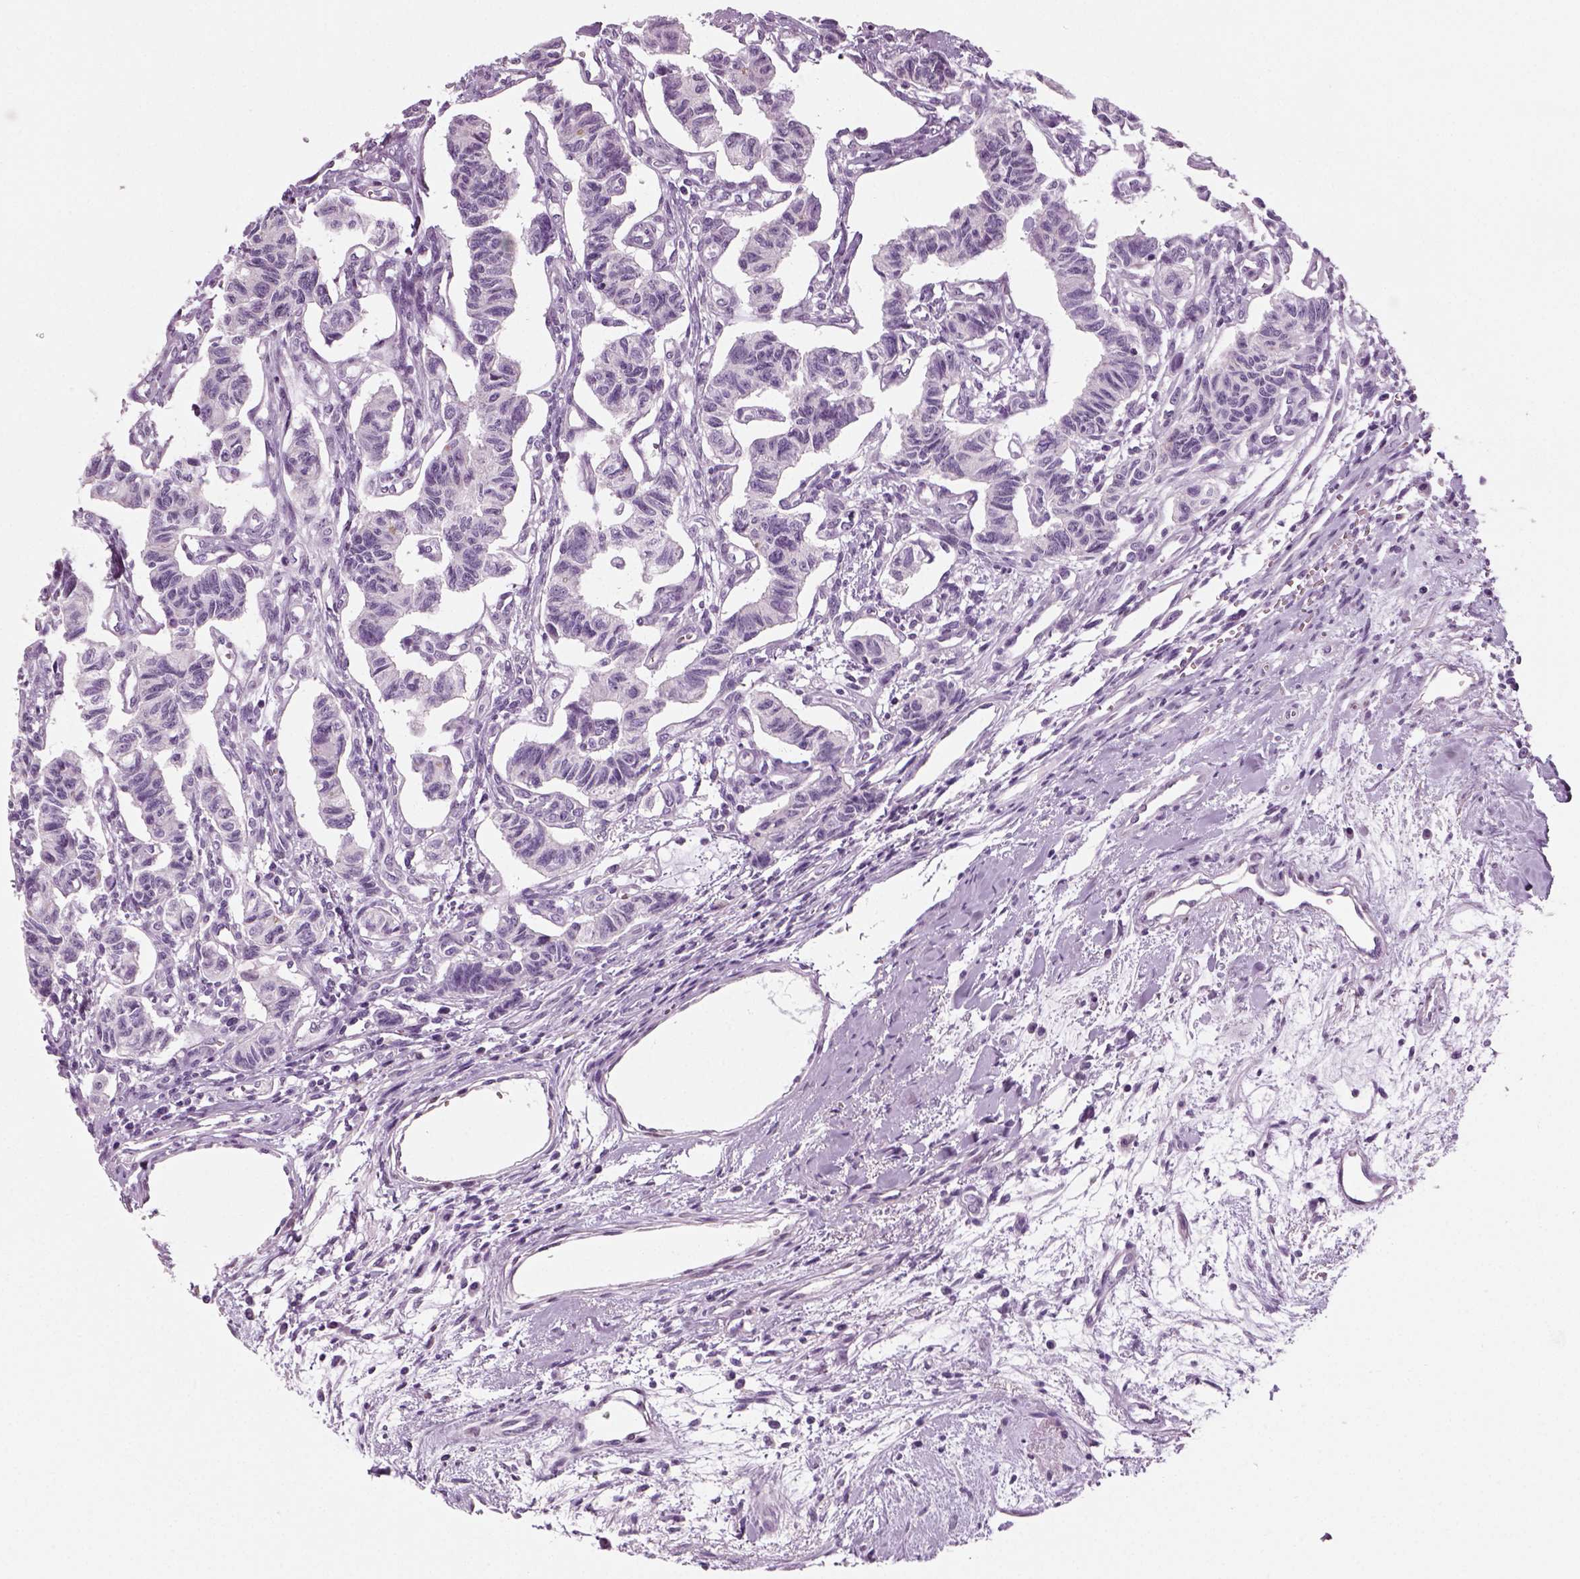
{"staining": {"intensity": "negative", "quantity": "none", "location": "none"}, "tissue": "carcinoid", "cell_type": "Tumor cells", "image_type": "cancer", "snomed": [{"axis": "morphology", "description": "Carcinoid, malignant, NOS"}, {"axis": "topography", "description": "Kidney"}], "caption": "Immunohistochemical staining of human carcinoid demonstrates no significant staining in tumor cells. The staining is performed using DAB brown chromogen with nuclei counter-stained in using hematoxylin.", "gene": "SPATA31E1", "patient": {"sex": "female", "age": 41}}